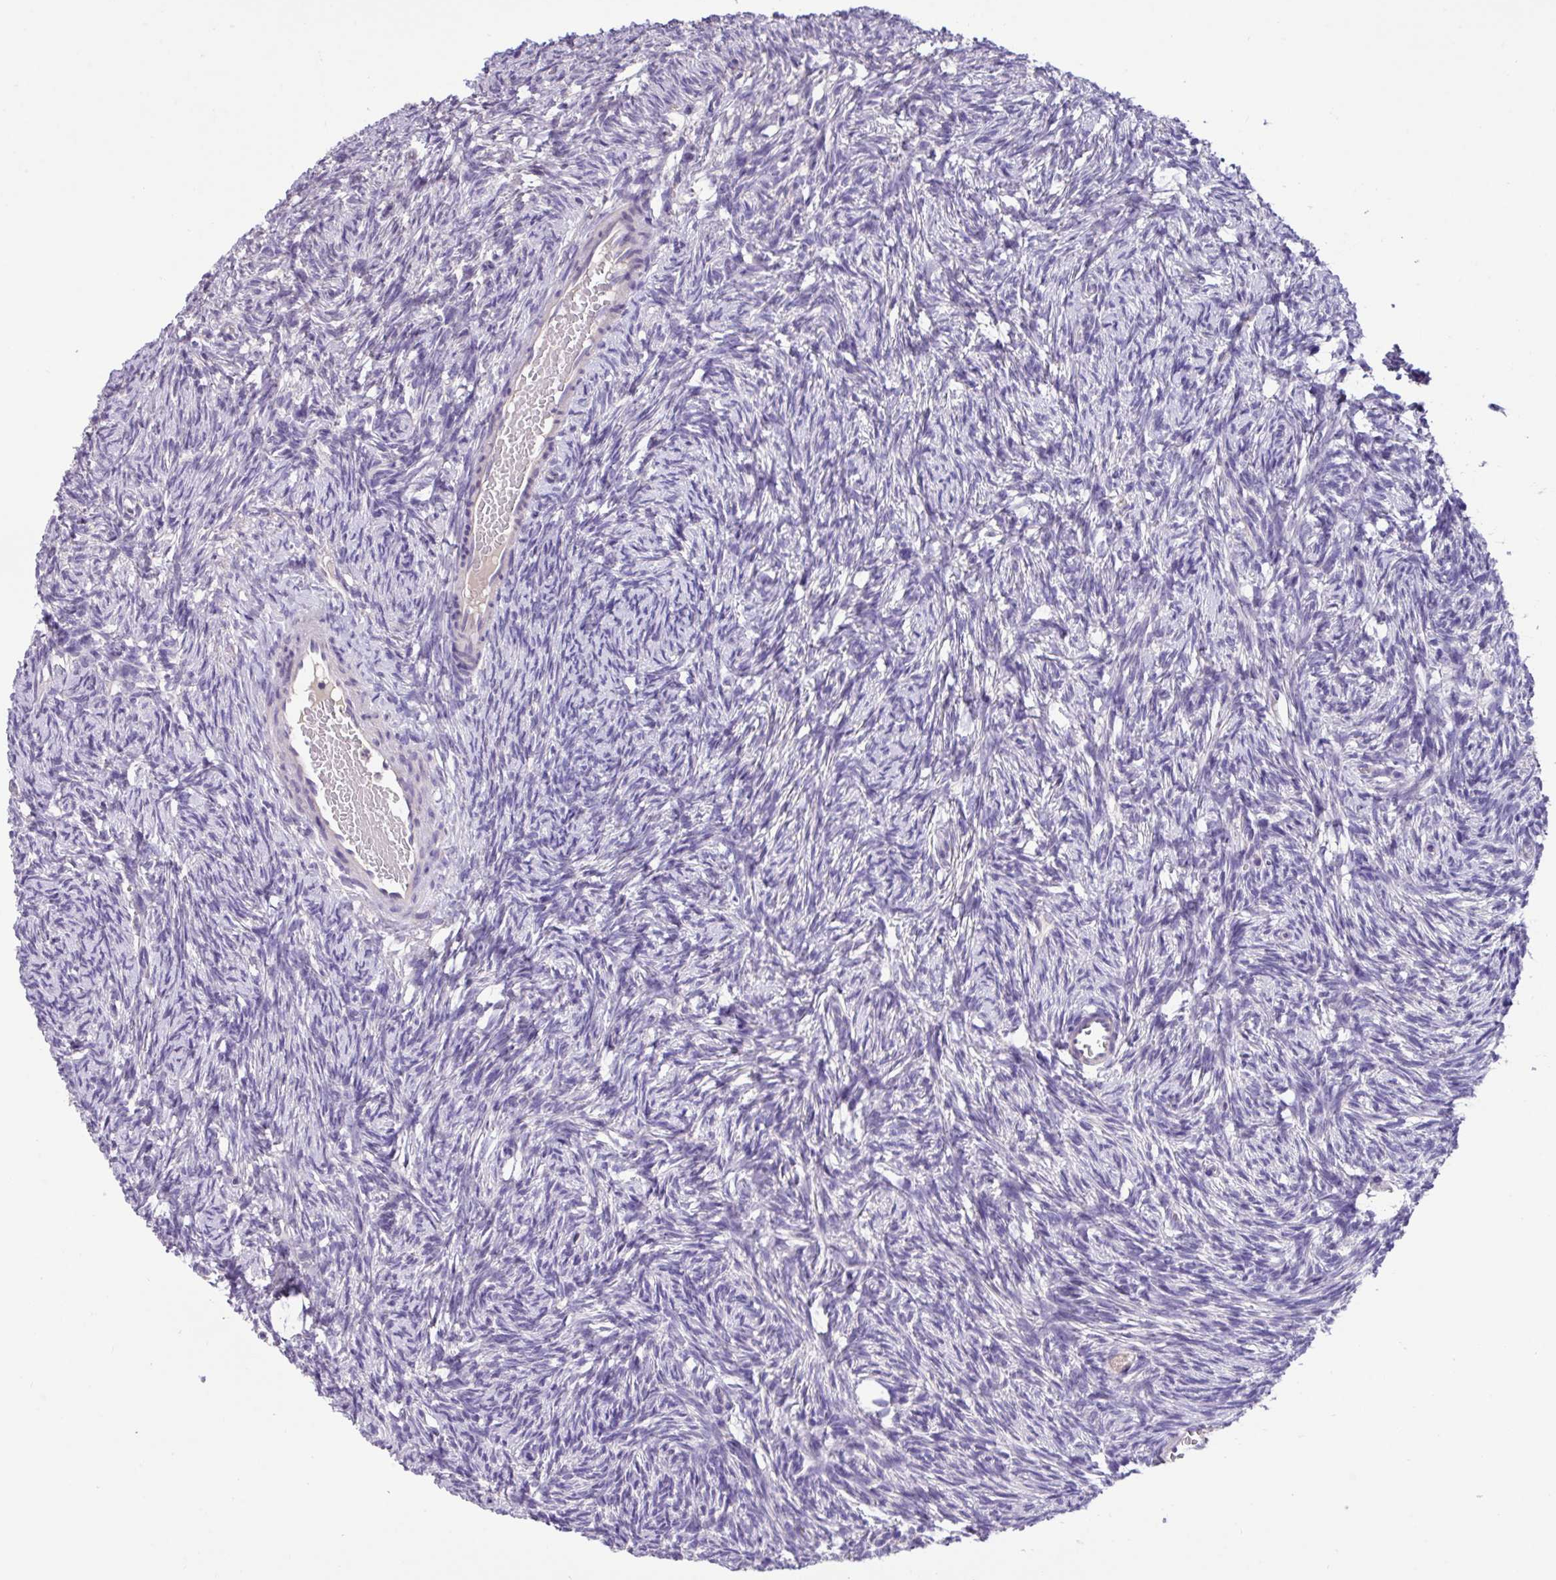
{"staining": {"intensity": "weak", "quantity": "25%-75%", "location": "cytoplasmic/membranous"}, "tissue": "ovary", "cell_type": "Follicle cells", "image_type": "normal", "snomed": [{"axis": "morphology", "description": "Normal tissue, NOS"}, {"axis": "topography", "description": "Ovary"}], "caption": "Benign ovary was stained to show a protein in brown. There is low levels of weak cytoplasmic/membranous staining in approximately 25%-75% of follicle cells. (DAB (3,3'-diaminobenzidine) IHC with brightfield microscopy, high magnification).", "gene": "PAX8", "patient": {"sex": "female", "age": 33}}